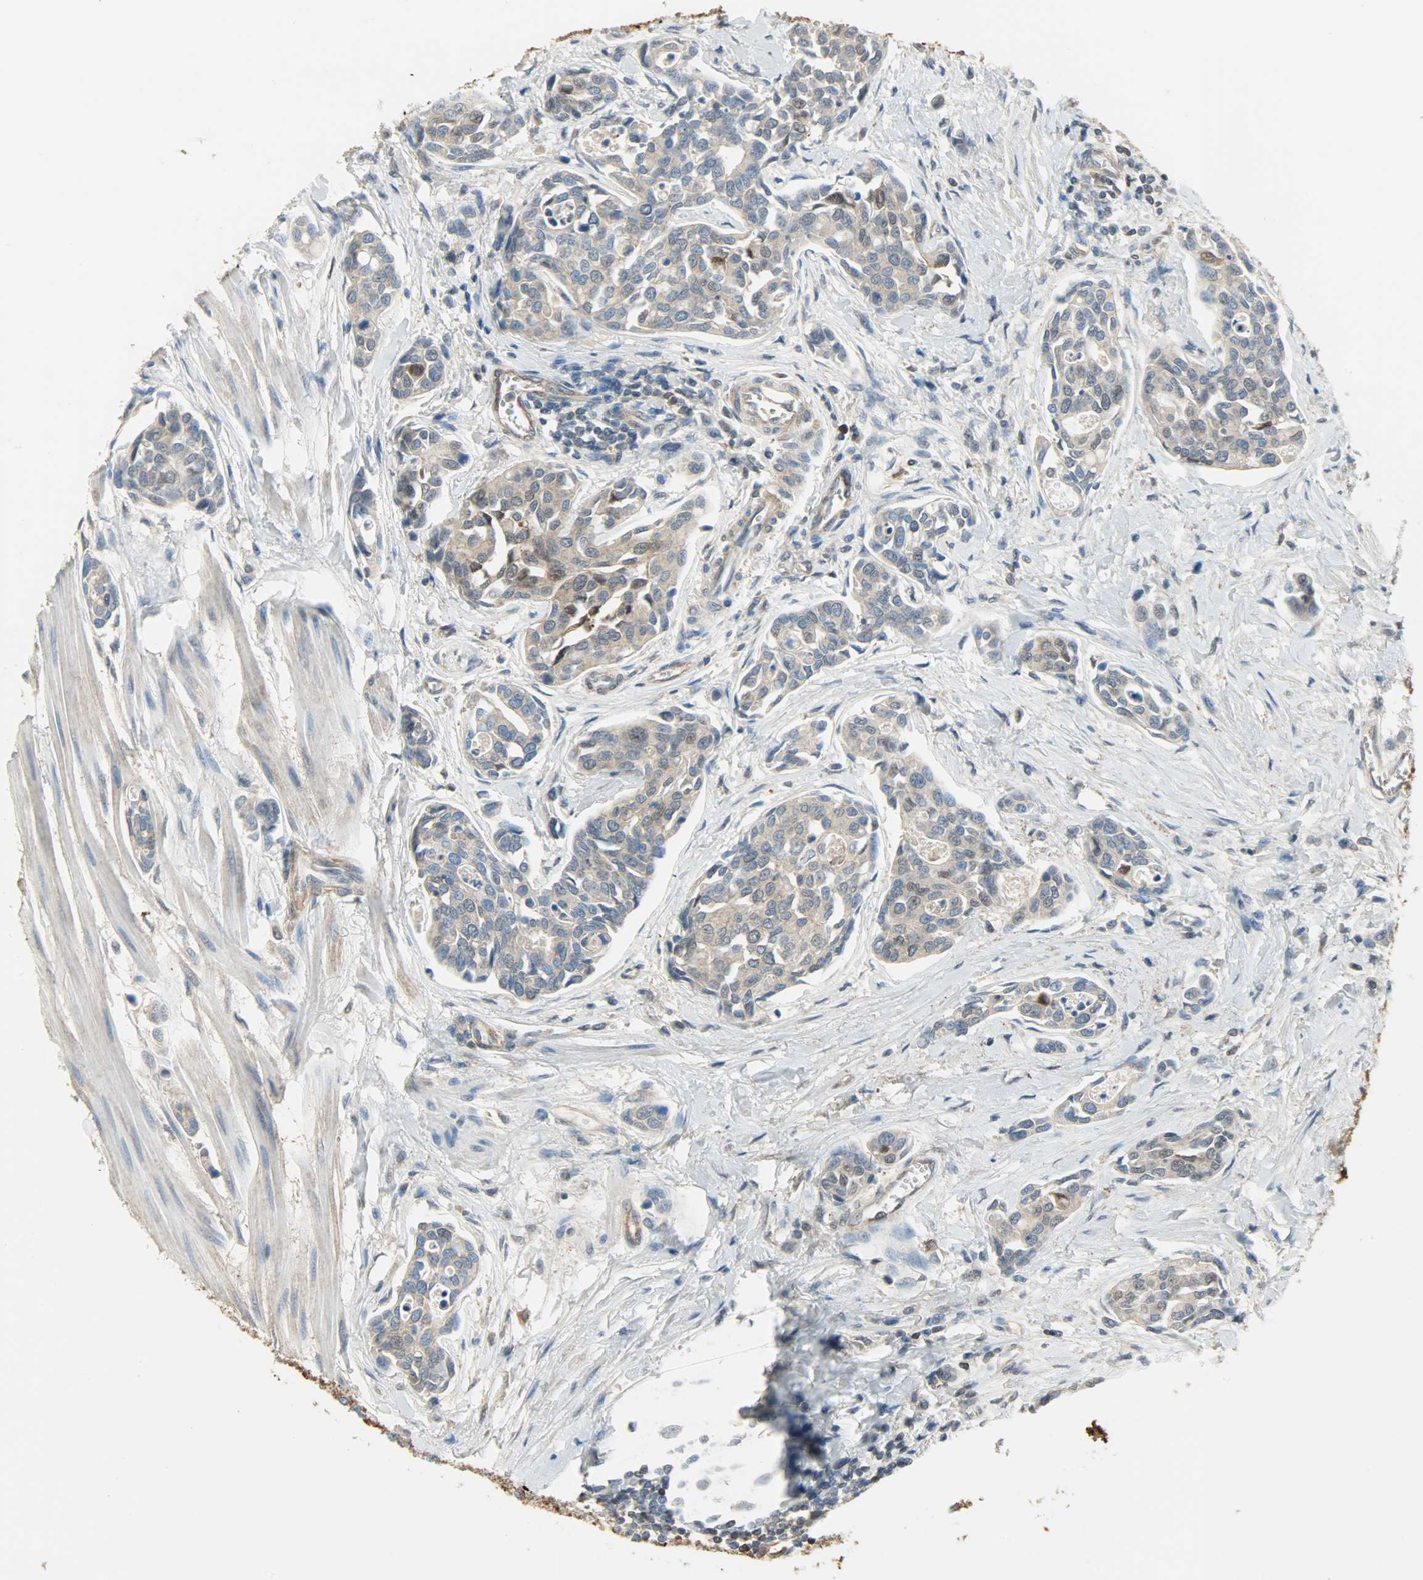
{"staining": {"intensity": "weak", "quantity": ">75%", "location": "cytoplasmic/membranous"}, "tissue": "urothelial cancer", "cell_type": "Tumor cells", "image_type": "cancer", "snomed": [{"axis": "morphology", "description": "Urothelial carcinoma, High grade"}, {"axis": "topography", "description": "Urinary bladder"}], "caption": "Urothelial cancer stained for a protein displays weak cytoplasmic/membranous positivity in tumor cells.", "gene": "LDHB", "patient": {"sex": "male", "age": 78}}